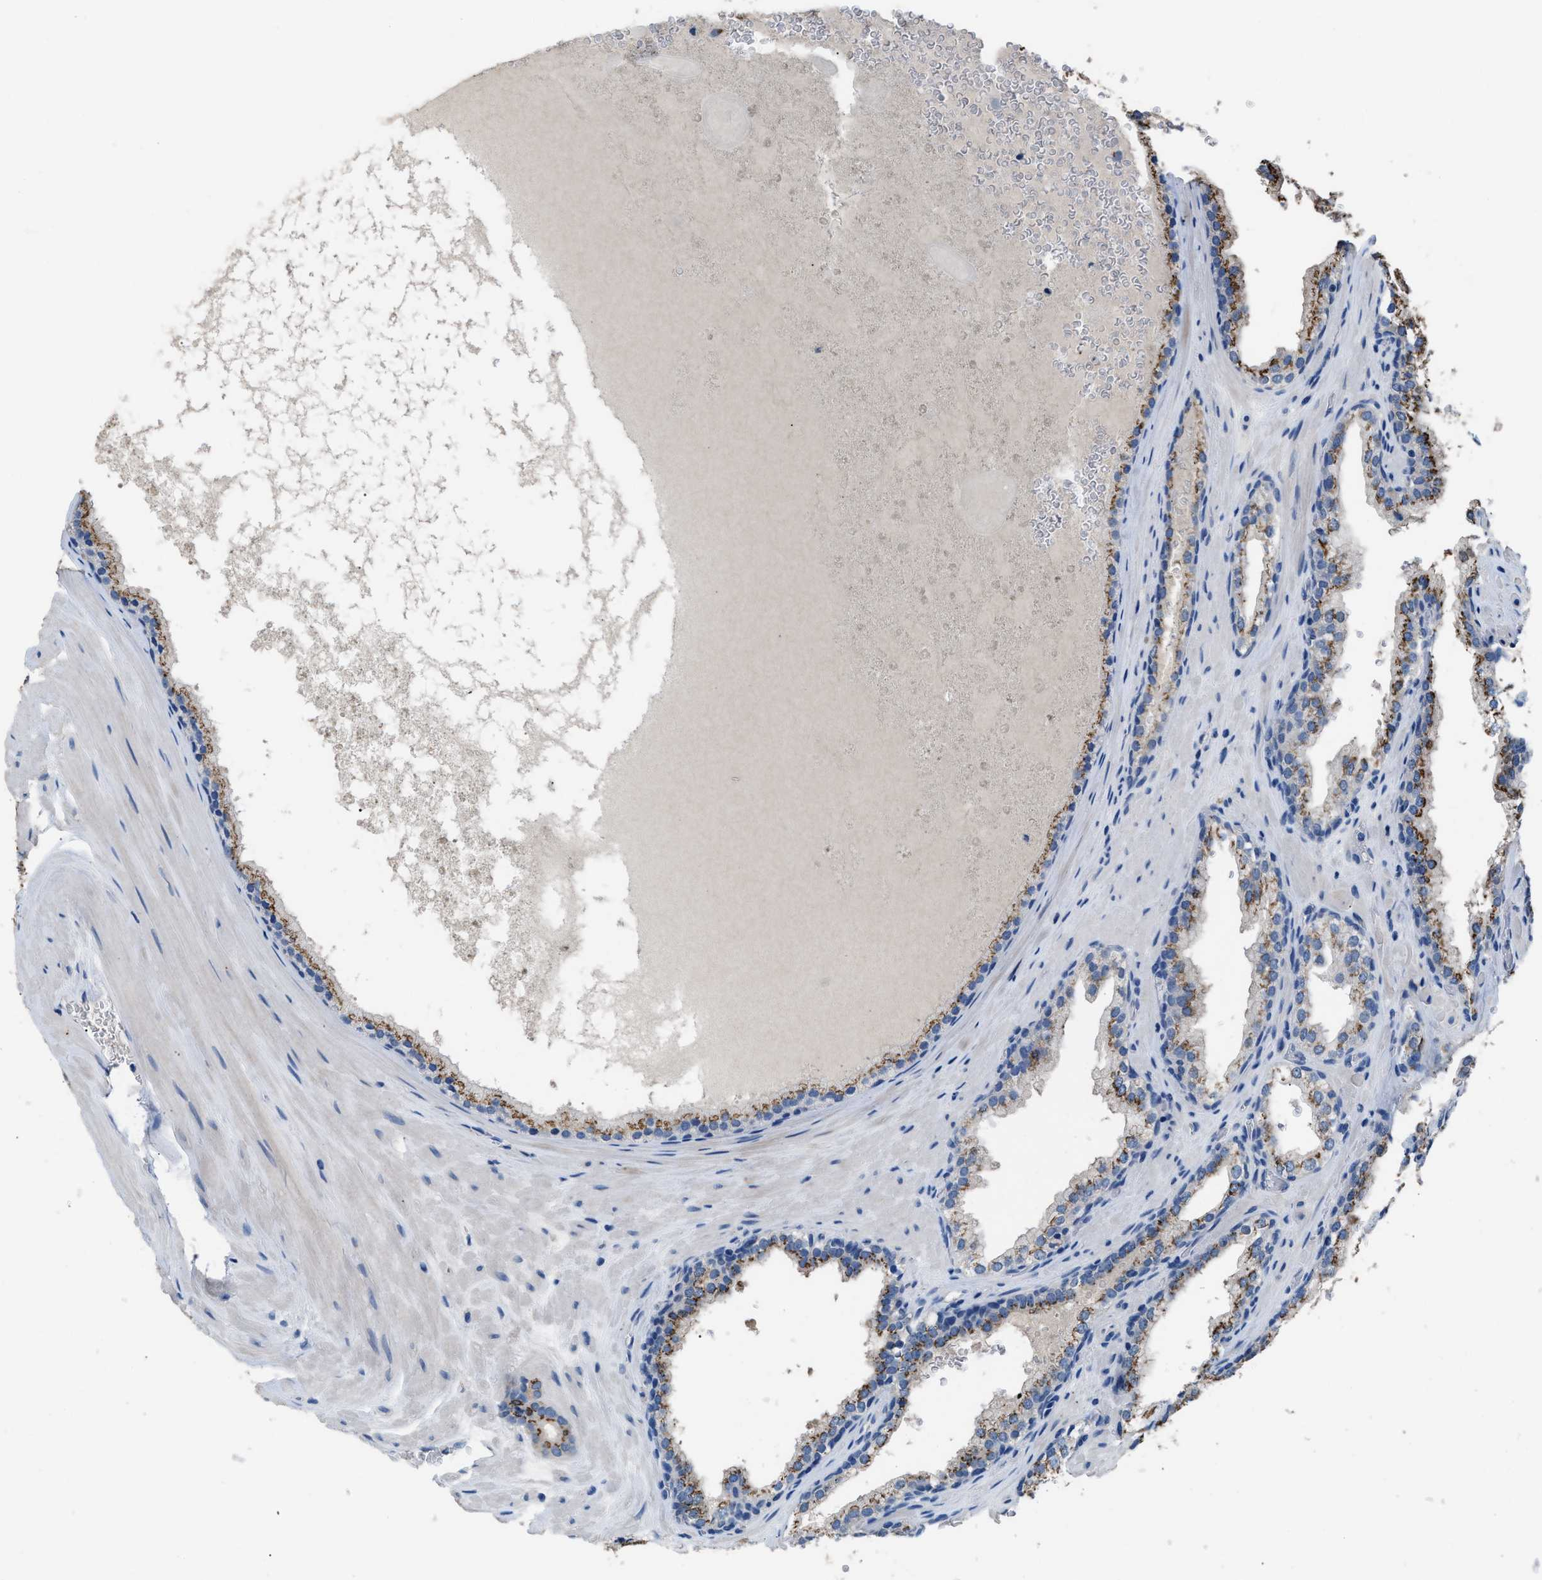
{"staining": {"intensity": "strong", "quantity": ">75%", "location": "cytoplasmic/membranous"}, "tissue": "prostate cancer", "cell_type": "Tumor cells", "image_type": "cancer", "snomed": [{"axis": "morphology", "description": "Adenocarcinoma, High grade"}, {"axis": "topography", "description": "Prostate"}], "caption": "Immunohistochemistry (IHC) (DAB (3,3'-diaminobenzidine)) staining of adenocarcinoma (high-grade) (prostate) displays strong cytoplasmic/membranous protein staining in approximately >75% of tumor cells.", "gene": "GOLM1", "patient": {"sex": "male", "age": 60}}